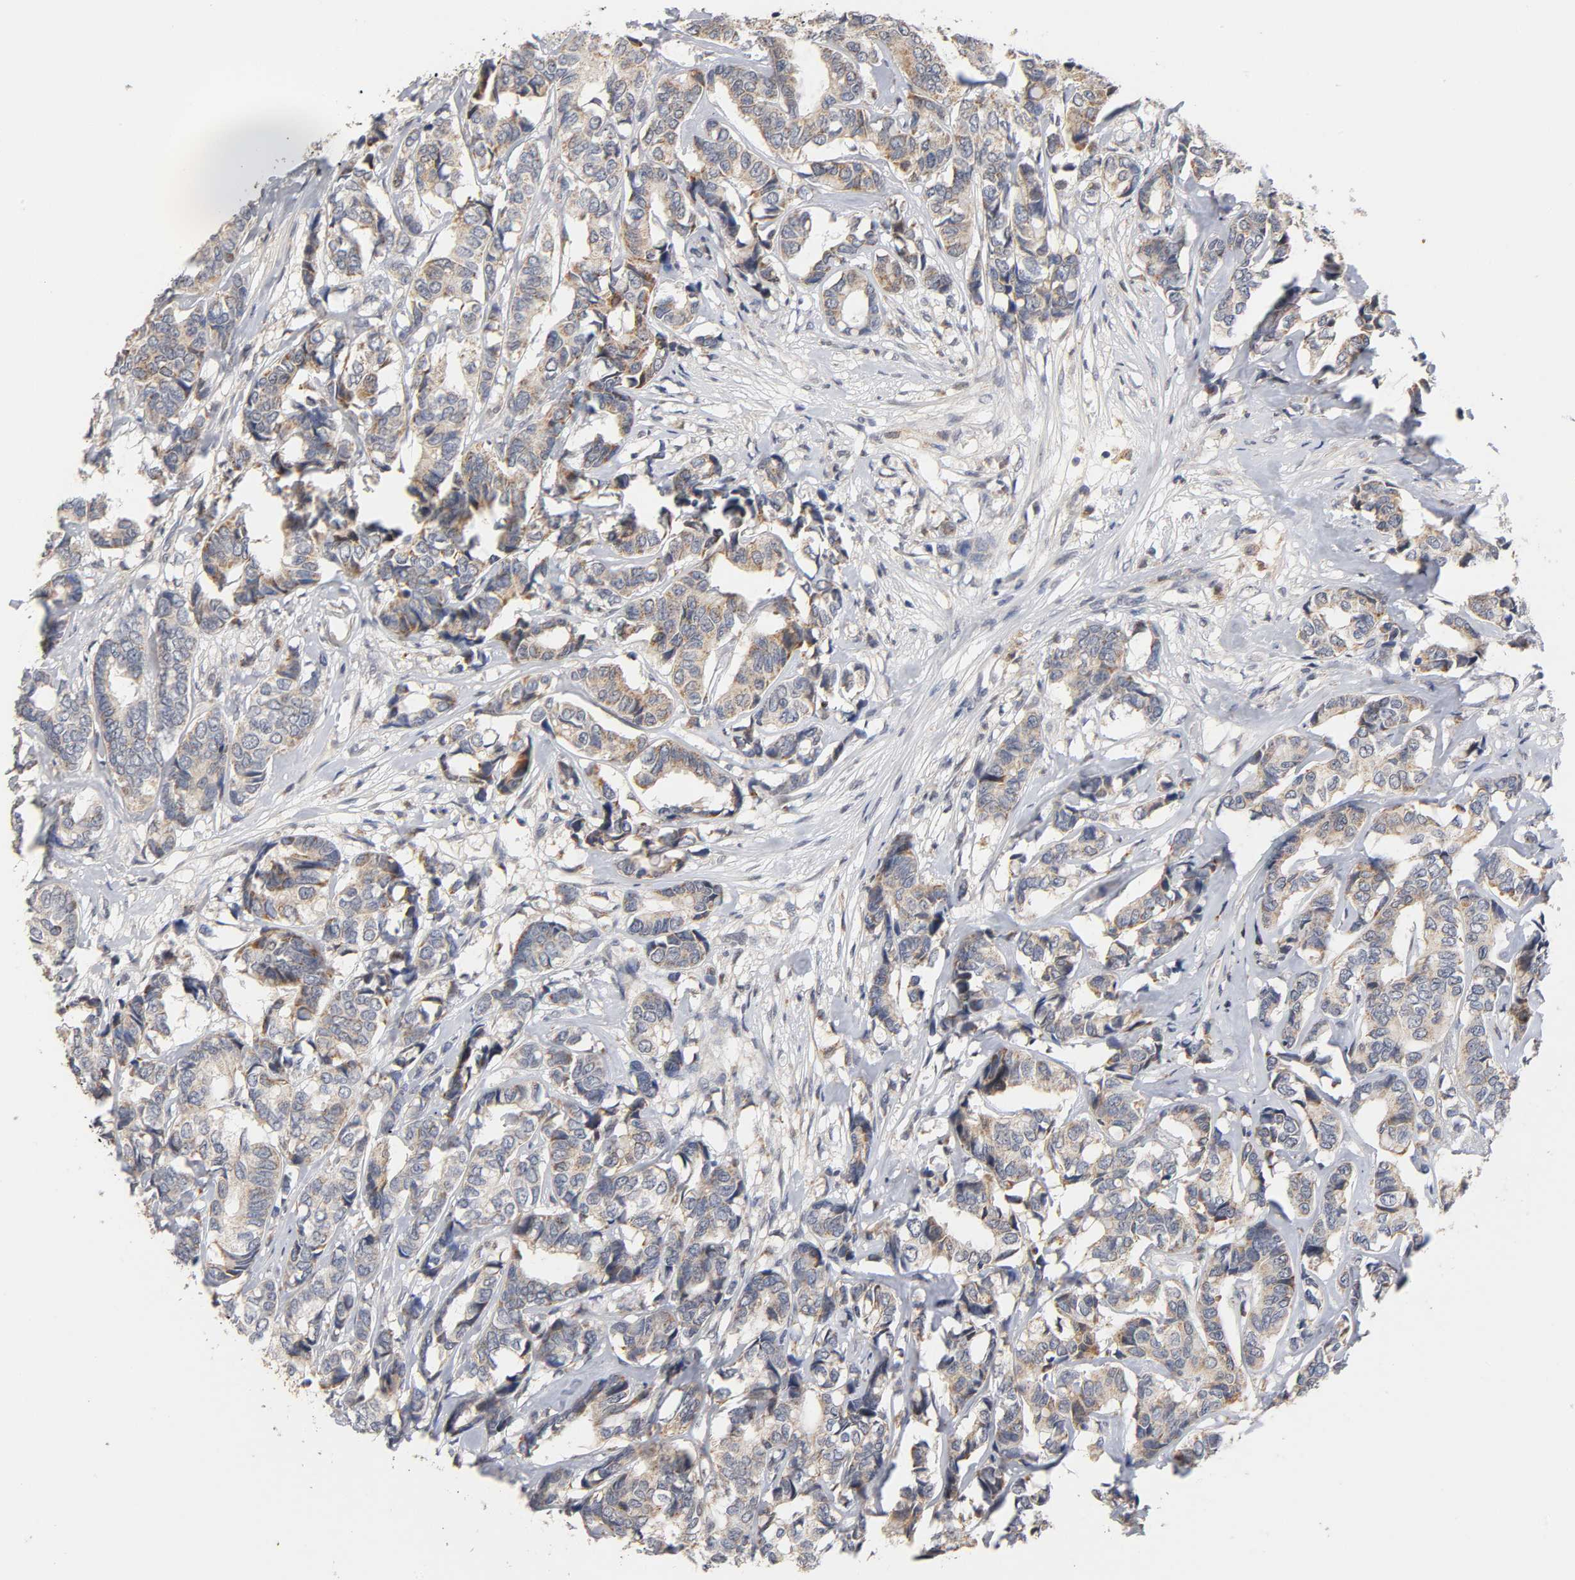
{"staining": {"intensity": "moderate", "quantity": ">75%", "location": "cytoplasmic/membranous"}, "tissue": "breast cancer", "cell_type": "Tumor cells", "image_type": "cancer", "snomed": [{"axis": "morphology", "description": "Duct carcinoma"}, {"axis": "topography", "description": "Breast"}], "caption": "Immunohistochemistry photomicrograph of neoplastic tissue: human breast cancer stained using IHC shows medium levels of moderate protein expression localized specifically in the cytoplasmic/membranous of tumor cells, appearing as a cytoplasmic/membranous brown color.", "gene": "GSTZ1", "patient": {"sex": "female", "age": 87}}